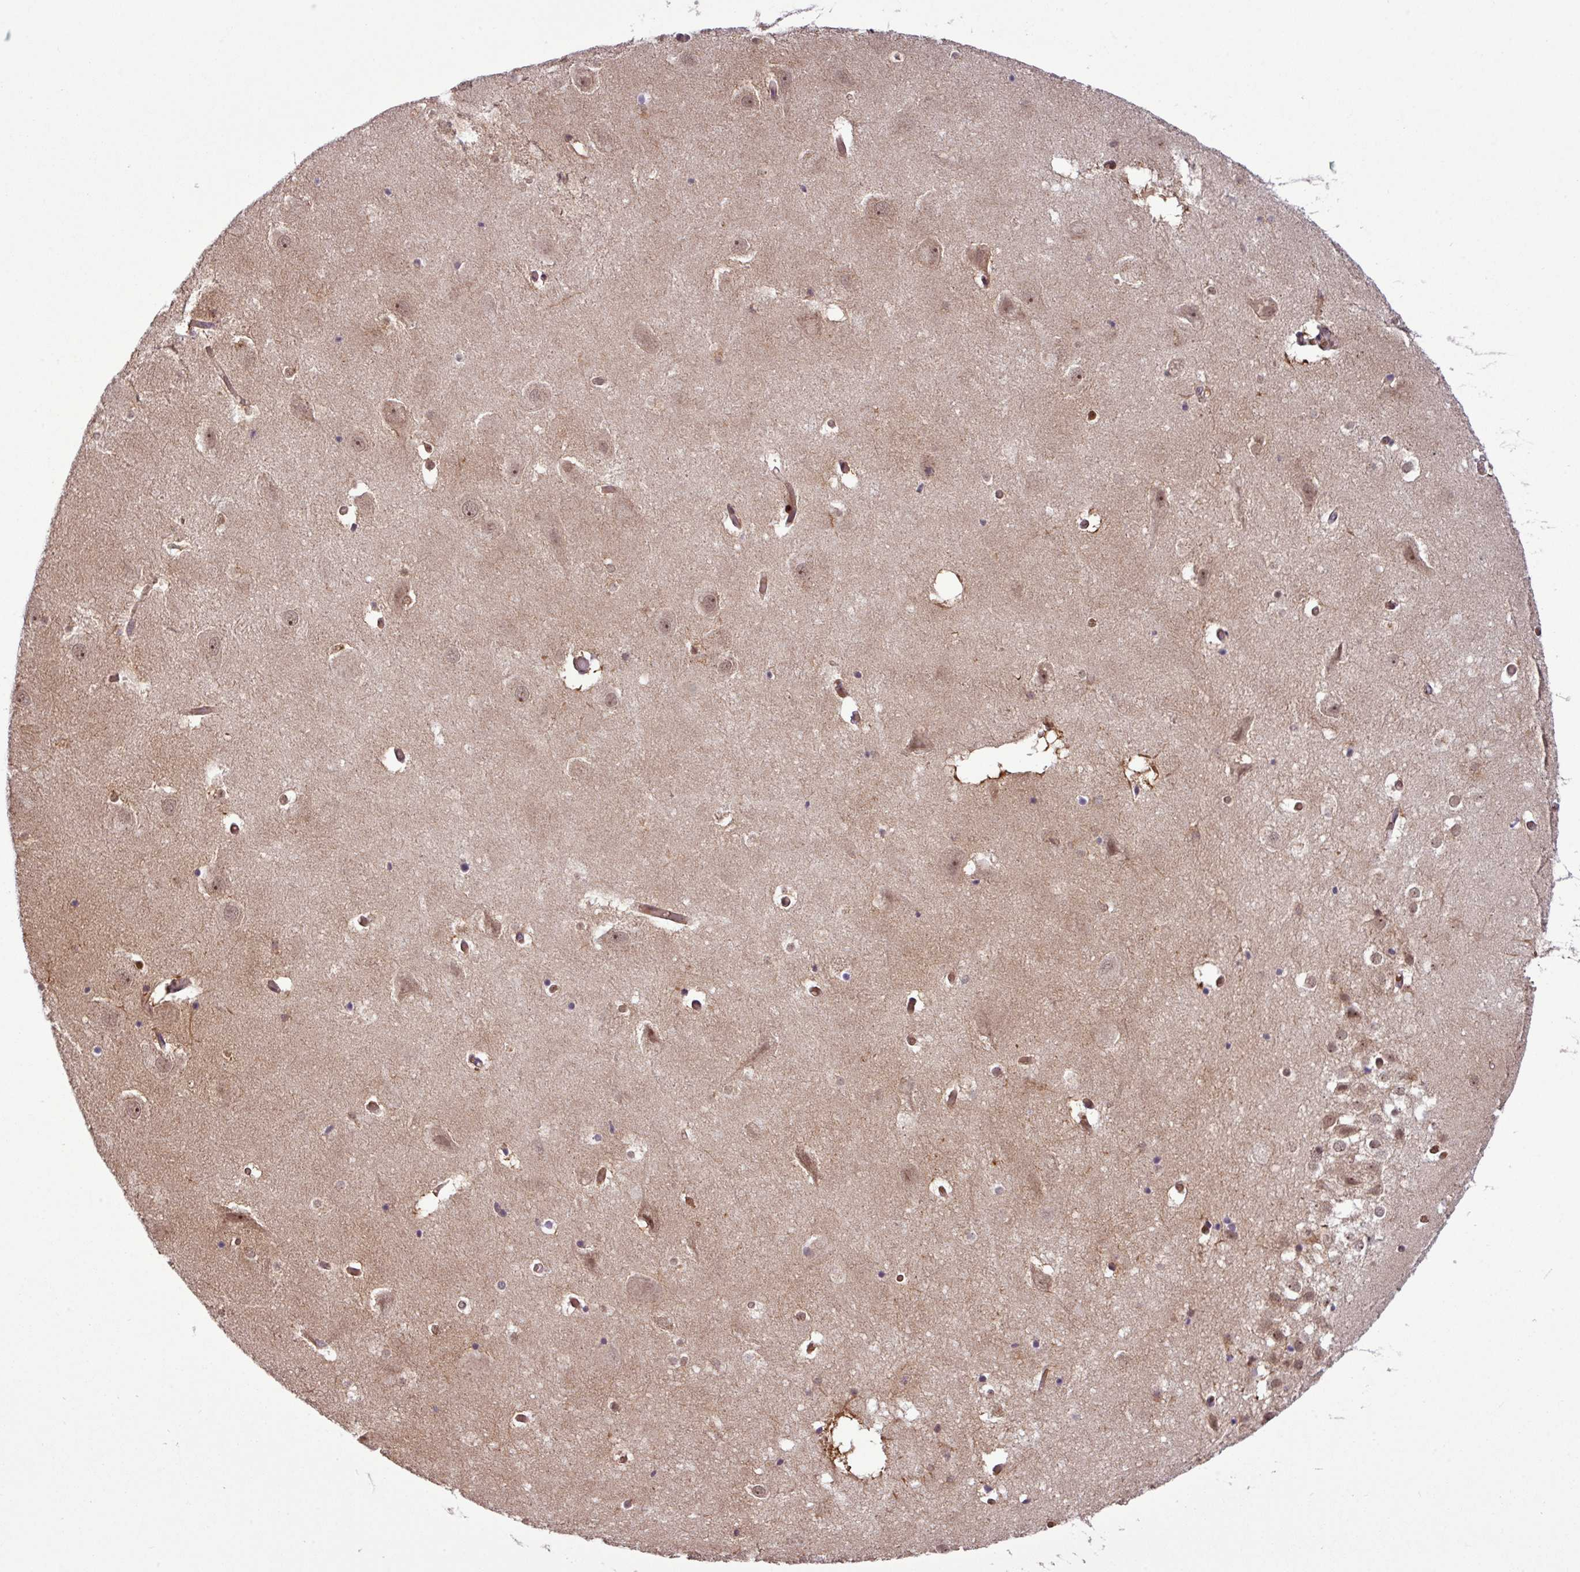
{"staining": {"intensity": "weak", "quantity": "<25%", "location": "cytoplasmic/membranous,nuclear"}, "tissue": "hippocampus", "cell_type": "Glial cells", "image_type": "normal", "snomed": [{"axis": "morphology", "description": "Normal tissue, NOS"}, {"axis": "topography", "description": "Hippocampus"}], "caption": "The image demonstrates no significant expression in glial cells of hippocampus. The staining is performed using DAB brown chromogen with nuclei counter-stained in using hematoxylin.", "gene": "C7orf50", "patient": {"sex": "female", "age": 52}}